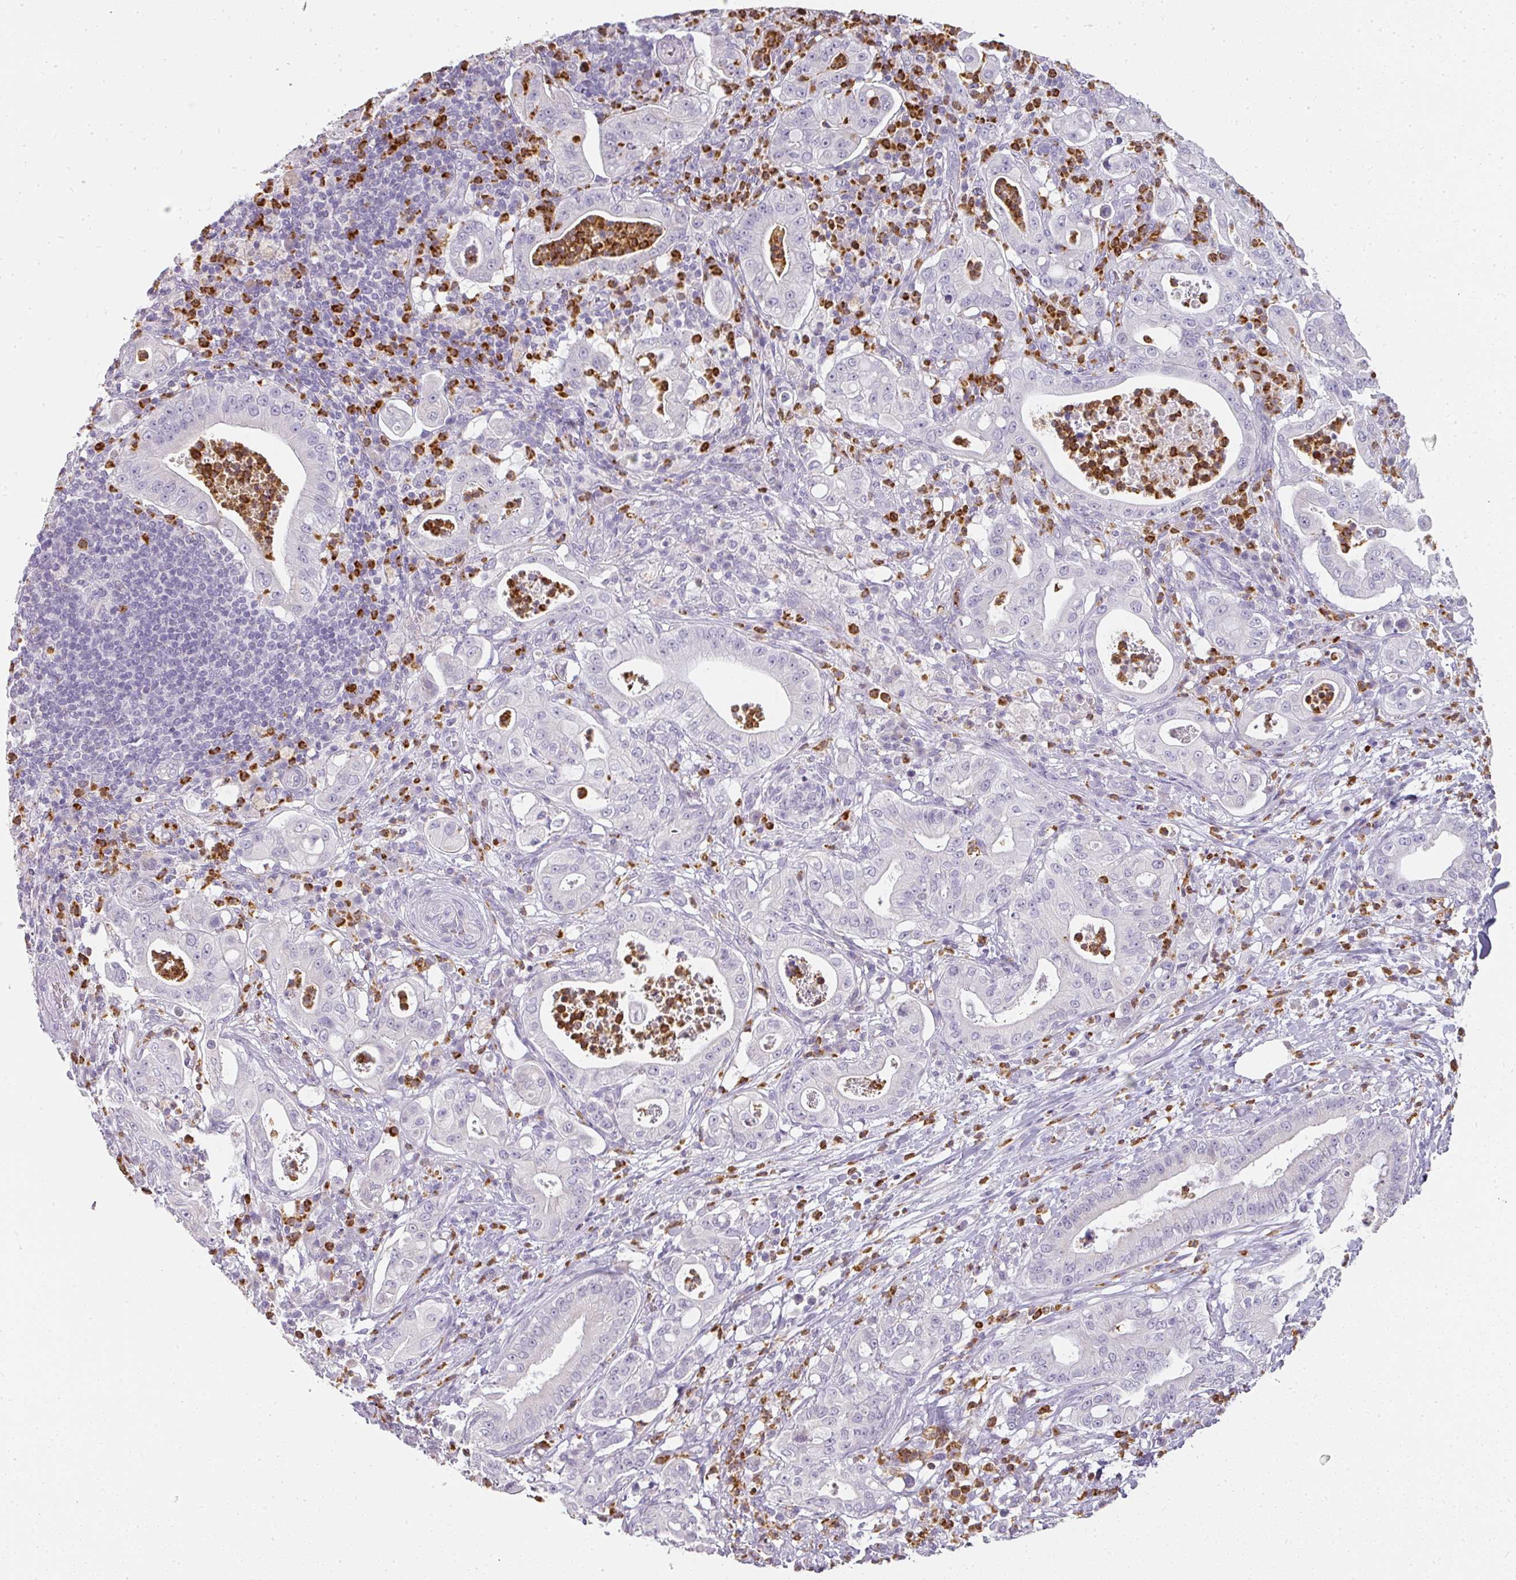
{"staining": {"intensity": "negative", "quantity": "none", "location": "none"}, "tissue": "pancreatic cancer", "cell_type": "Tumor cells", "image_type": "cancer", "snomed": [{"axis": "morphology", "description": "Adenocarcinoma, NOS"}, {"axis": "topography", "description": "Pancreas"}], "caption": "Micrograph shows no significant protein staining in tumor cells of adenocarcinoma (pancreatic).", "gene": "CAMP", "patient": {"sex": "male", "age": 71}}